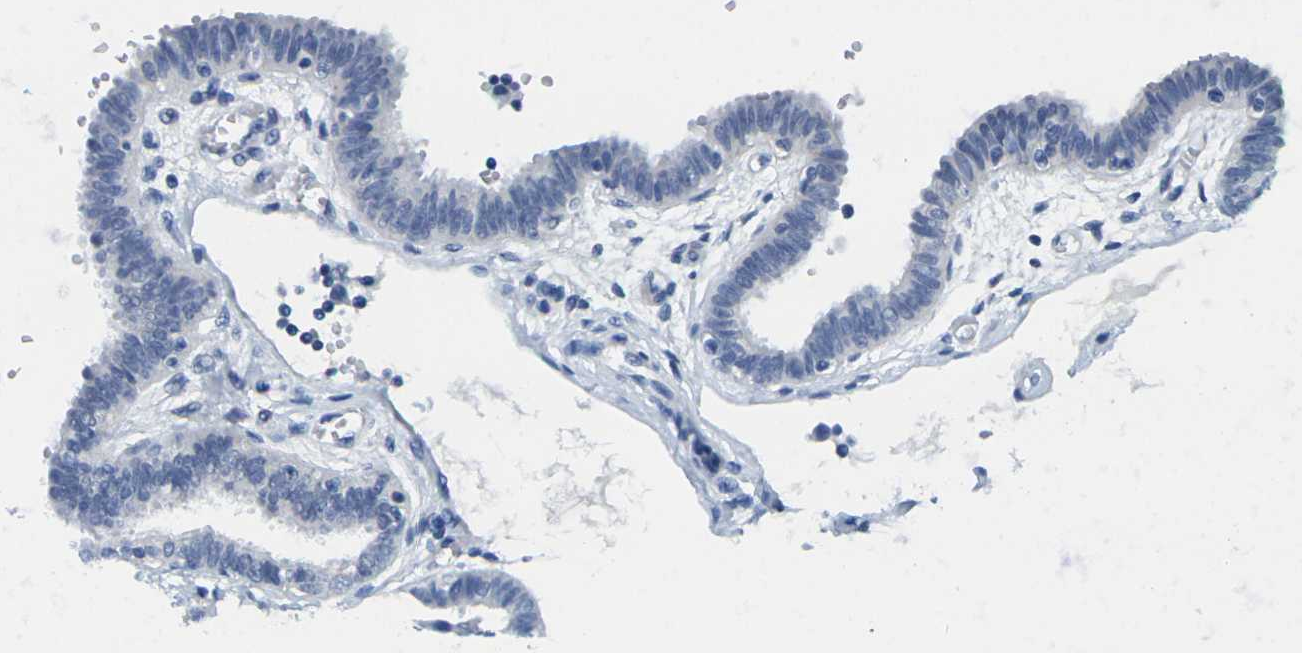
{"staining": {"intensity": "negative", "quantity": "none", "location": "none"}, "tissue": "fallopian tube", "cell_type": "Glandular cells", "image_type": "normal", "snomed": [{"axis": "morphology", "description": "Normal tissue, NOS"}, {"axis": "topography", "description": "Fallopian tube"}], "caption": "This is an IHC photomicrograph of benign human fallopian tube. There is no staining in glandular cells.", "gene": "FAM3D", "patient": {"sex": "female", "age": 32}}